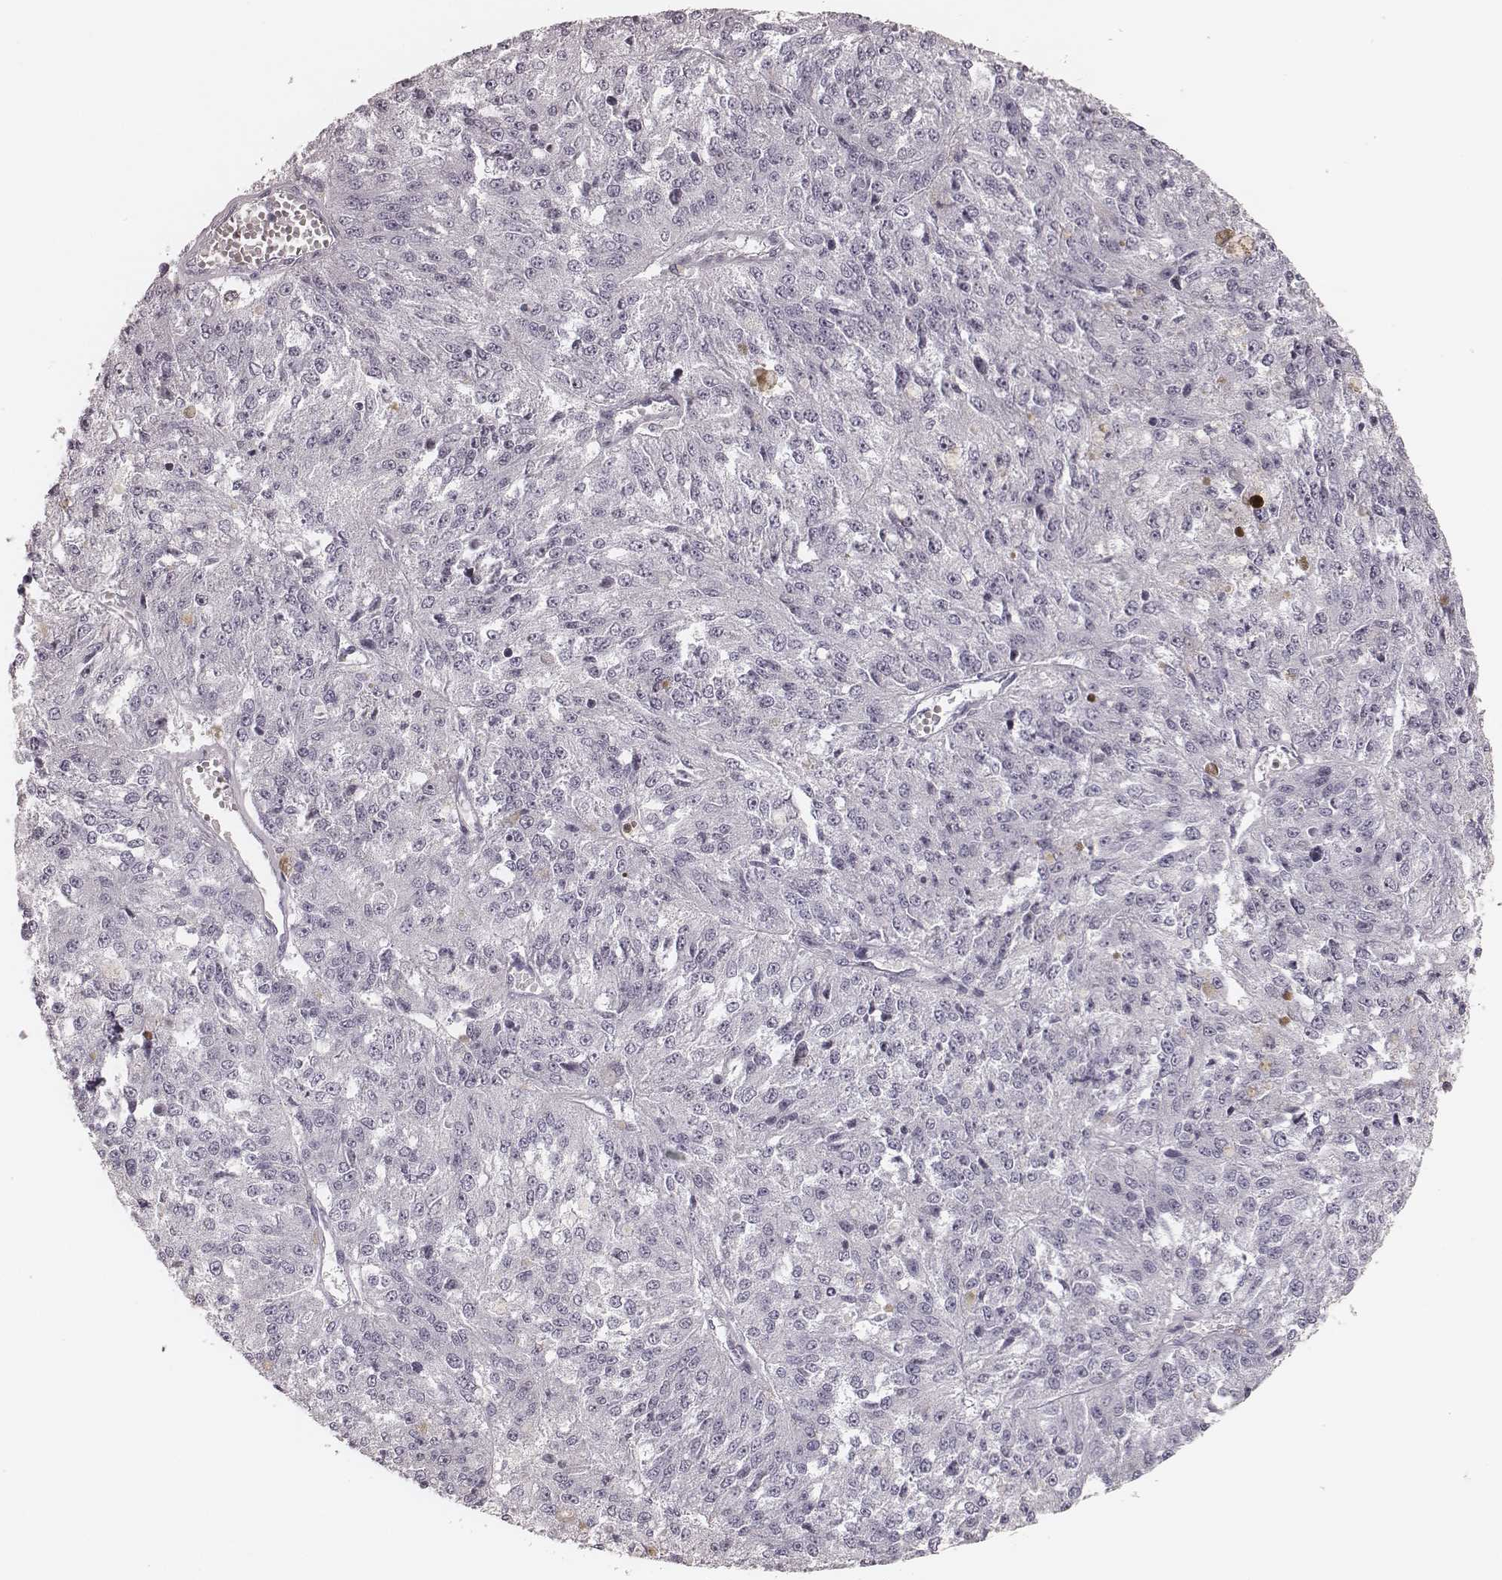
{"staining": {"intensity": "negative", "quantity": "none", "location": "none"}, "tissue": "melanoma", "cell_type": "Tumor cells", "image_type": "cancer", "snomed": [{"axis": "morphology", "description": "Malignant melanoma, Metastatic site"}, {"axis": "topography", "description": "Lymph node"}], "caption": "Immunohistochemistry (IHC) of human malignant melanoma (metastatic site) shows no expression in tumor cells.", "gene": "ELANE", "patient": {"sex": "female", "age": 64}}